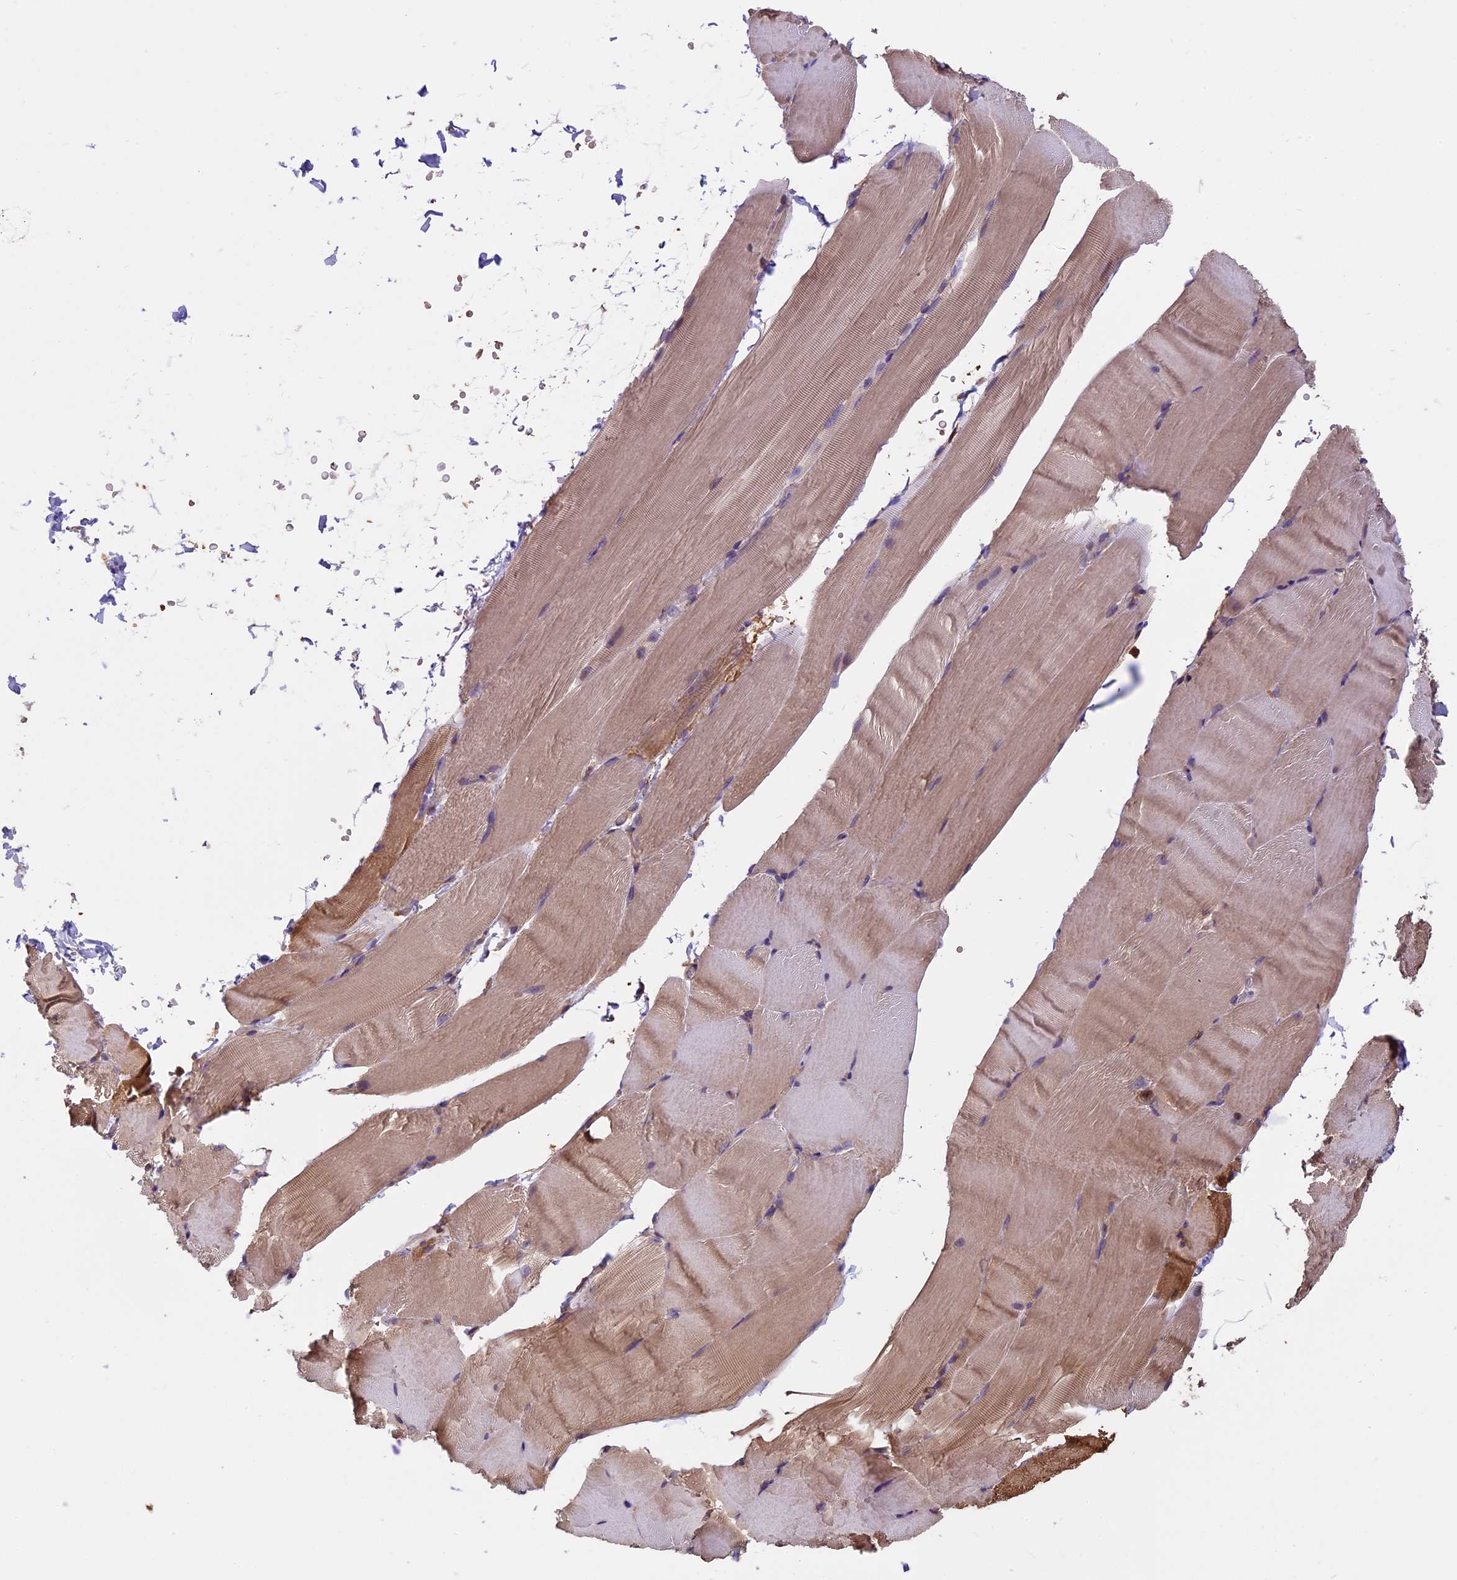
{"staining": {"intensity": "weak", "quantity": "25%-75%", "location": "cytoplasmic/membranous"}, "tissue": "skeletal muscle", "cell_type": "Myocytes", "image_type": "normal", "snomed": [{"axis": "morphology", "description": "Normal tissue, NOS"}, {"axis": "topography", "description": "Skeletal muscle"}, {"axis": "topography", "description": "Parathyroid gland"}], "caption": "Myocytes demonstrate low levels of weak cytoplasmic/membranous expression in approximately 25%-75% of cells in unremarkable skeletal muscle. Using DAB (brown) and hematoxylin (blue) stains, captured at high magnification using brightfield microscopy.", "gene": "CHMP2A", "patient": {"sex": "female", "age": 37}}